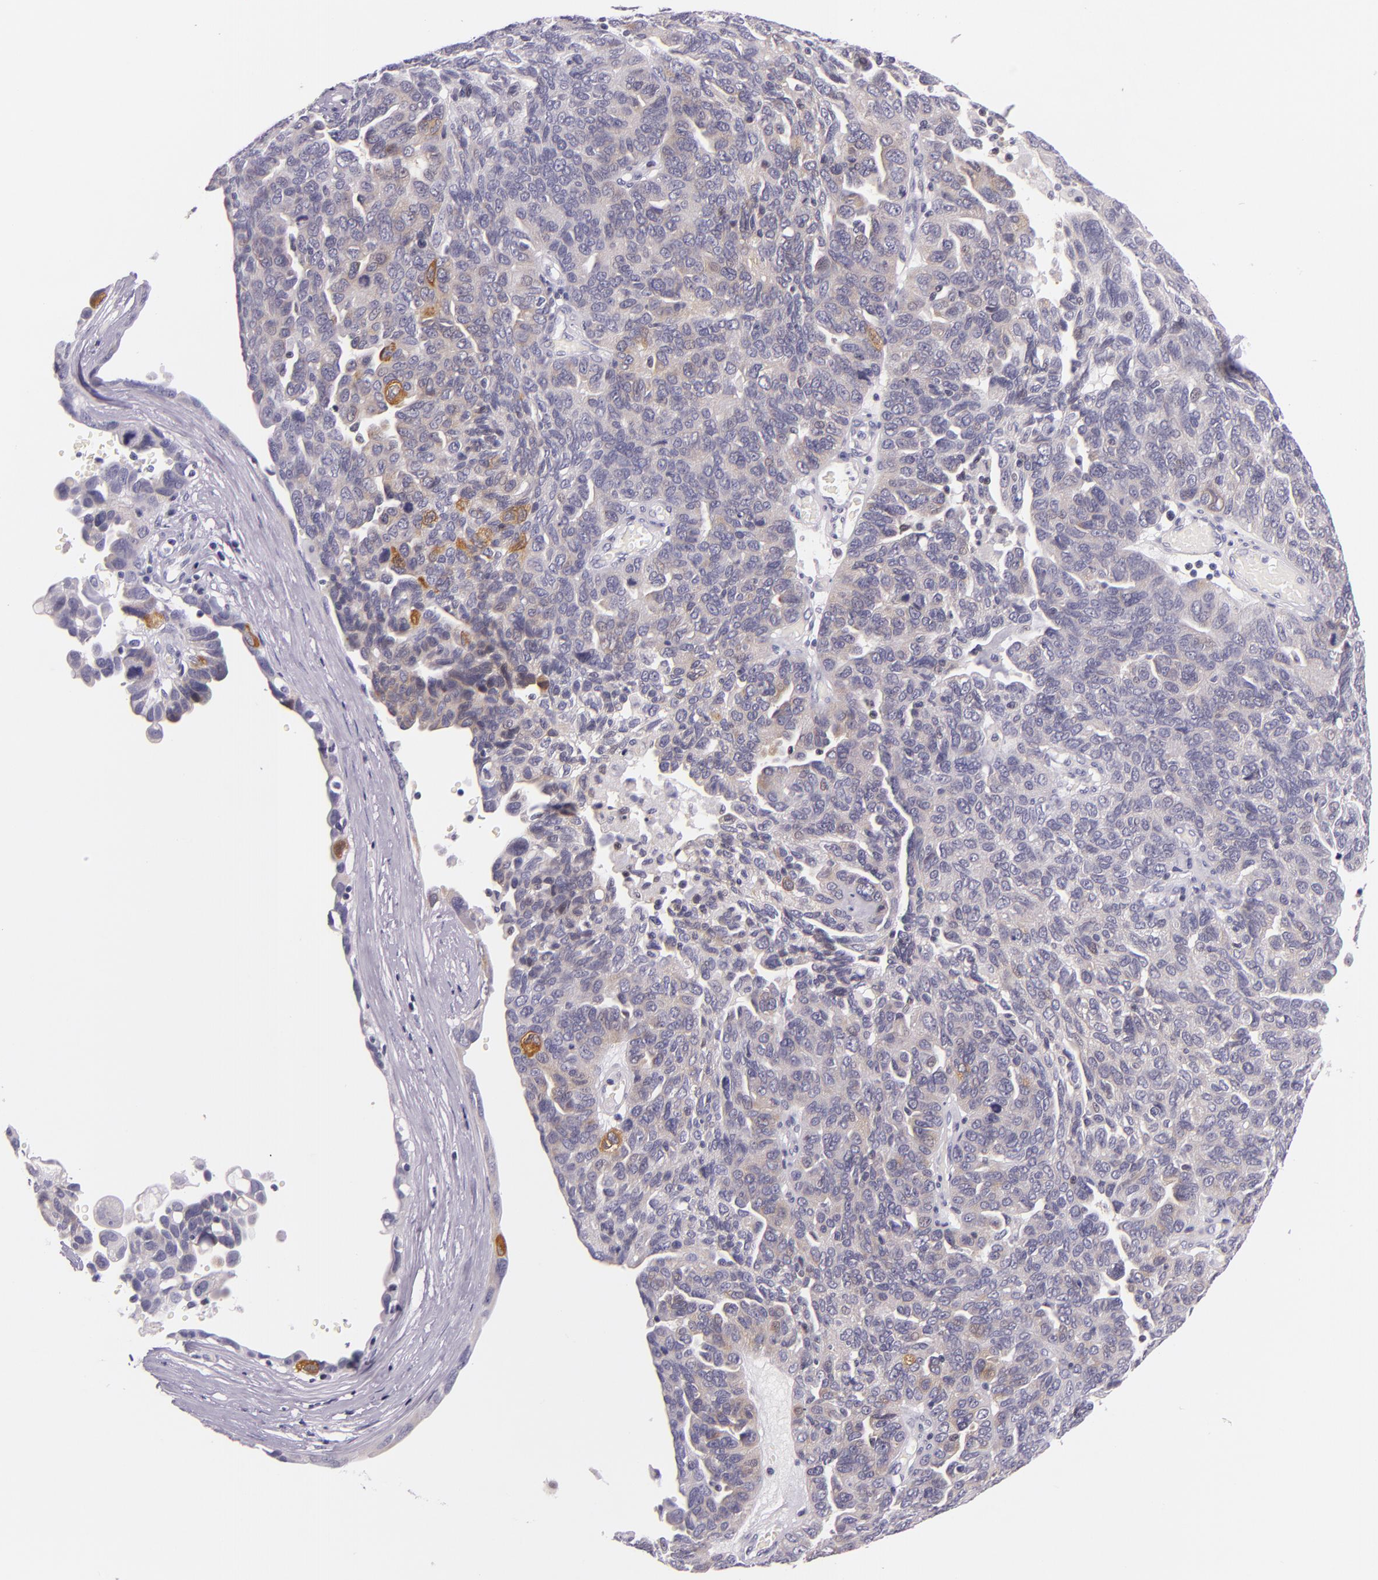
{"staining": {"intensity": "moderate", "quantity": "<25%", "location": "cytoplasmic/membranous"}, "tissue": "ovarian cancer", "cell_type": "Tumor cells", "image_type": "cancer", "snomed": [{"axis": "morphology", "description": "Cystadenocarcinoma, serous, NOS"}, {"axis": "topography", "description": "Ovary"}], "caption": "Protein staining exhibits moderate cytoplasmic/membranous staining in about <25% of tumor cells in ovarian cancer (serous cystadenocarcinoma).", "gene": "HSP90AA1", "patient": {"sex": "female", "age": 64}}